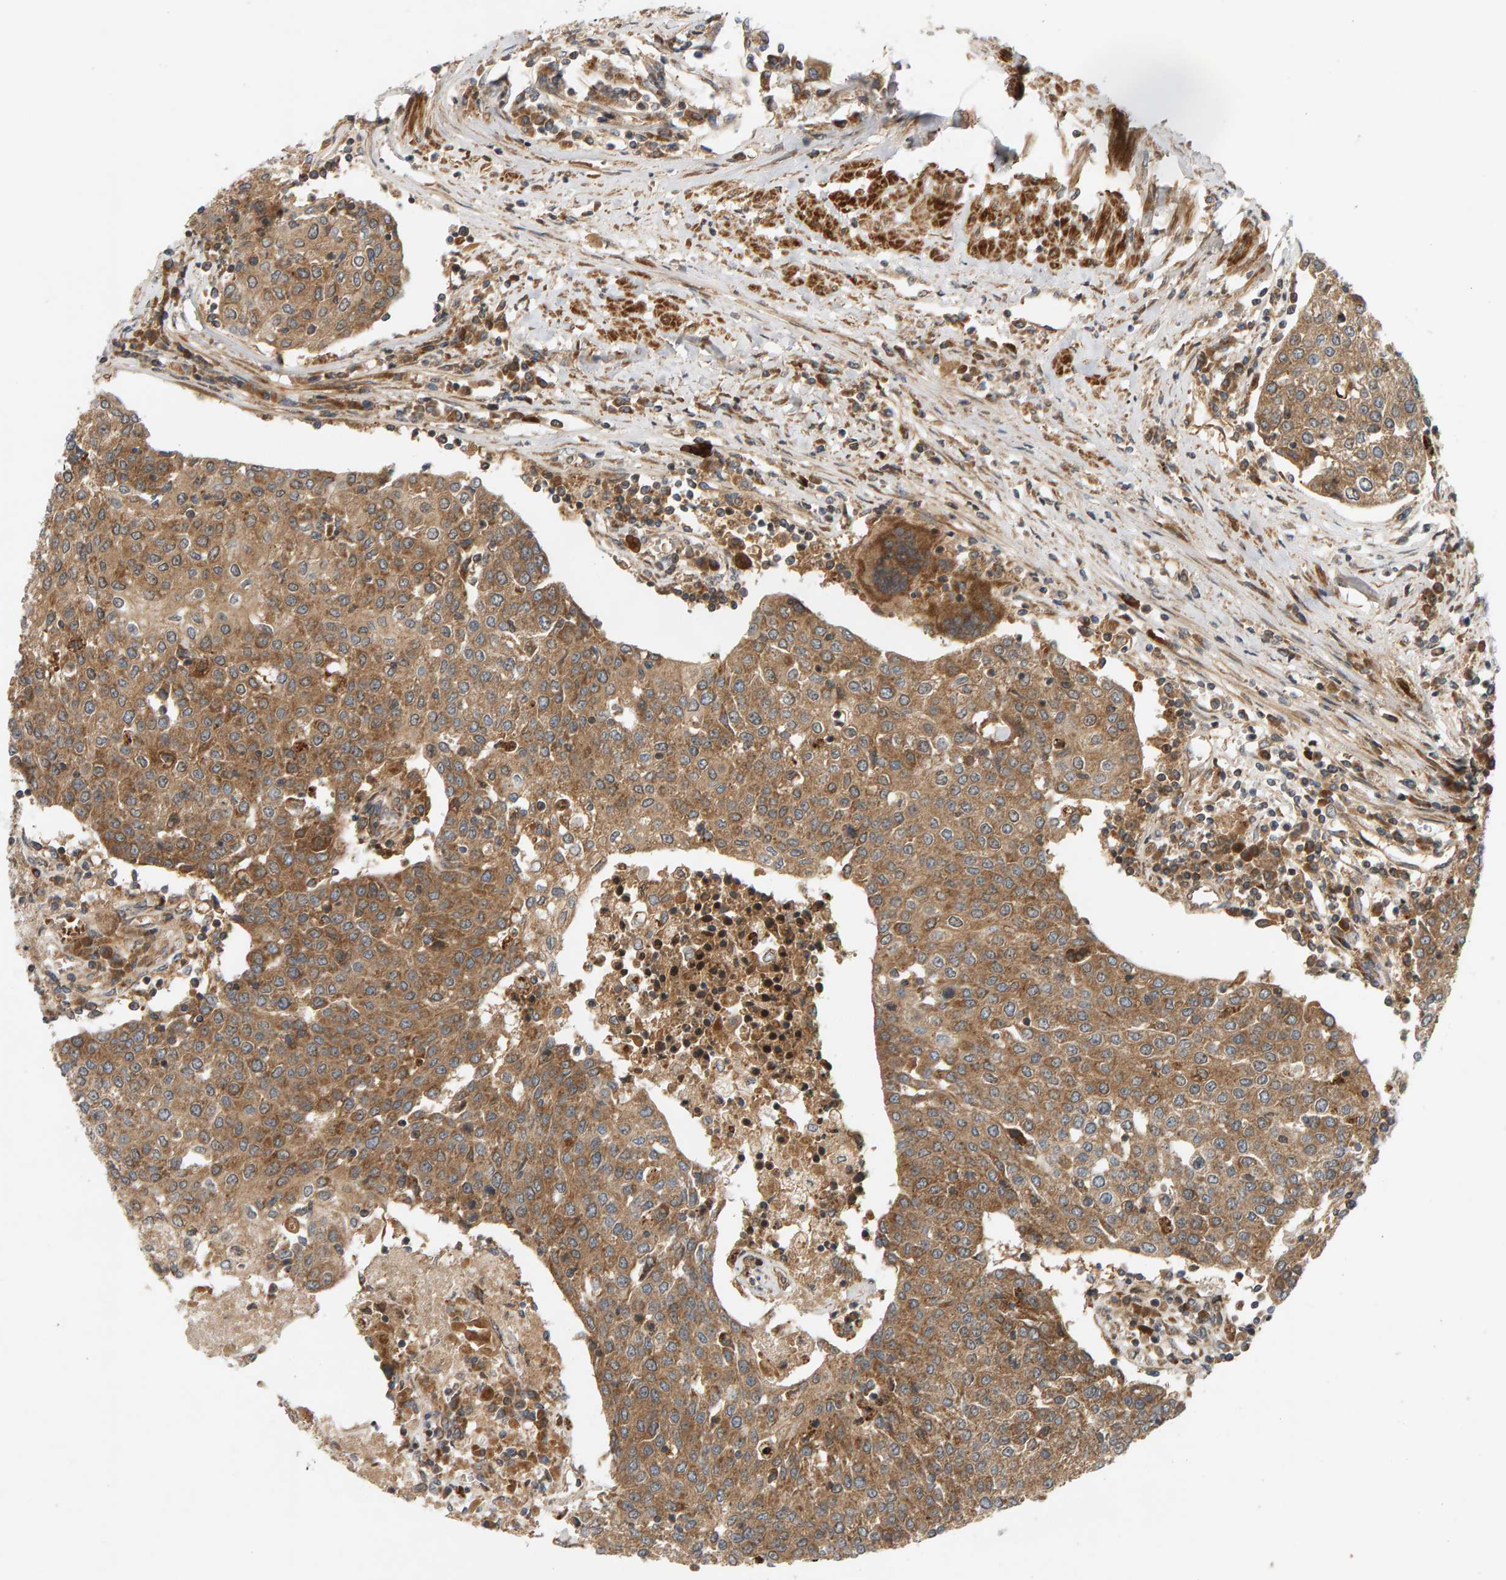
{"staining": {"intensity": "moderate", "quantity": ">75%", "location": "cytoplasmic/membranous"}, "tissue": "urothelial cancer", "cell_type": "Tumor cells", "image_type": "cancer", "snomed": [{"axis": "morphology", "description": "Urothelial carcinoma, High grade"}, {"axis": "topography", "description": "Urinary bladder"}], "caption": "Brown immunohistochemical staining in urothelial cancer displays moderate cytoplasmic/membranous positivity in about >75% of tumor cells.", "gene": "BAHCC1", "patient": {"sex": "female", "age": 85}}